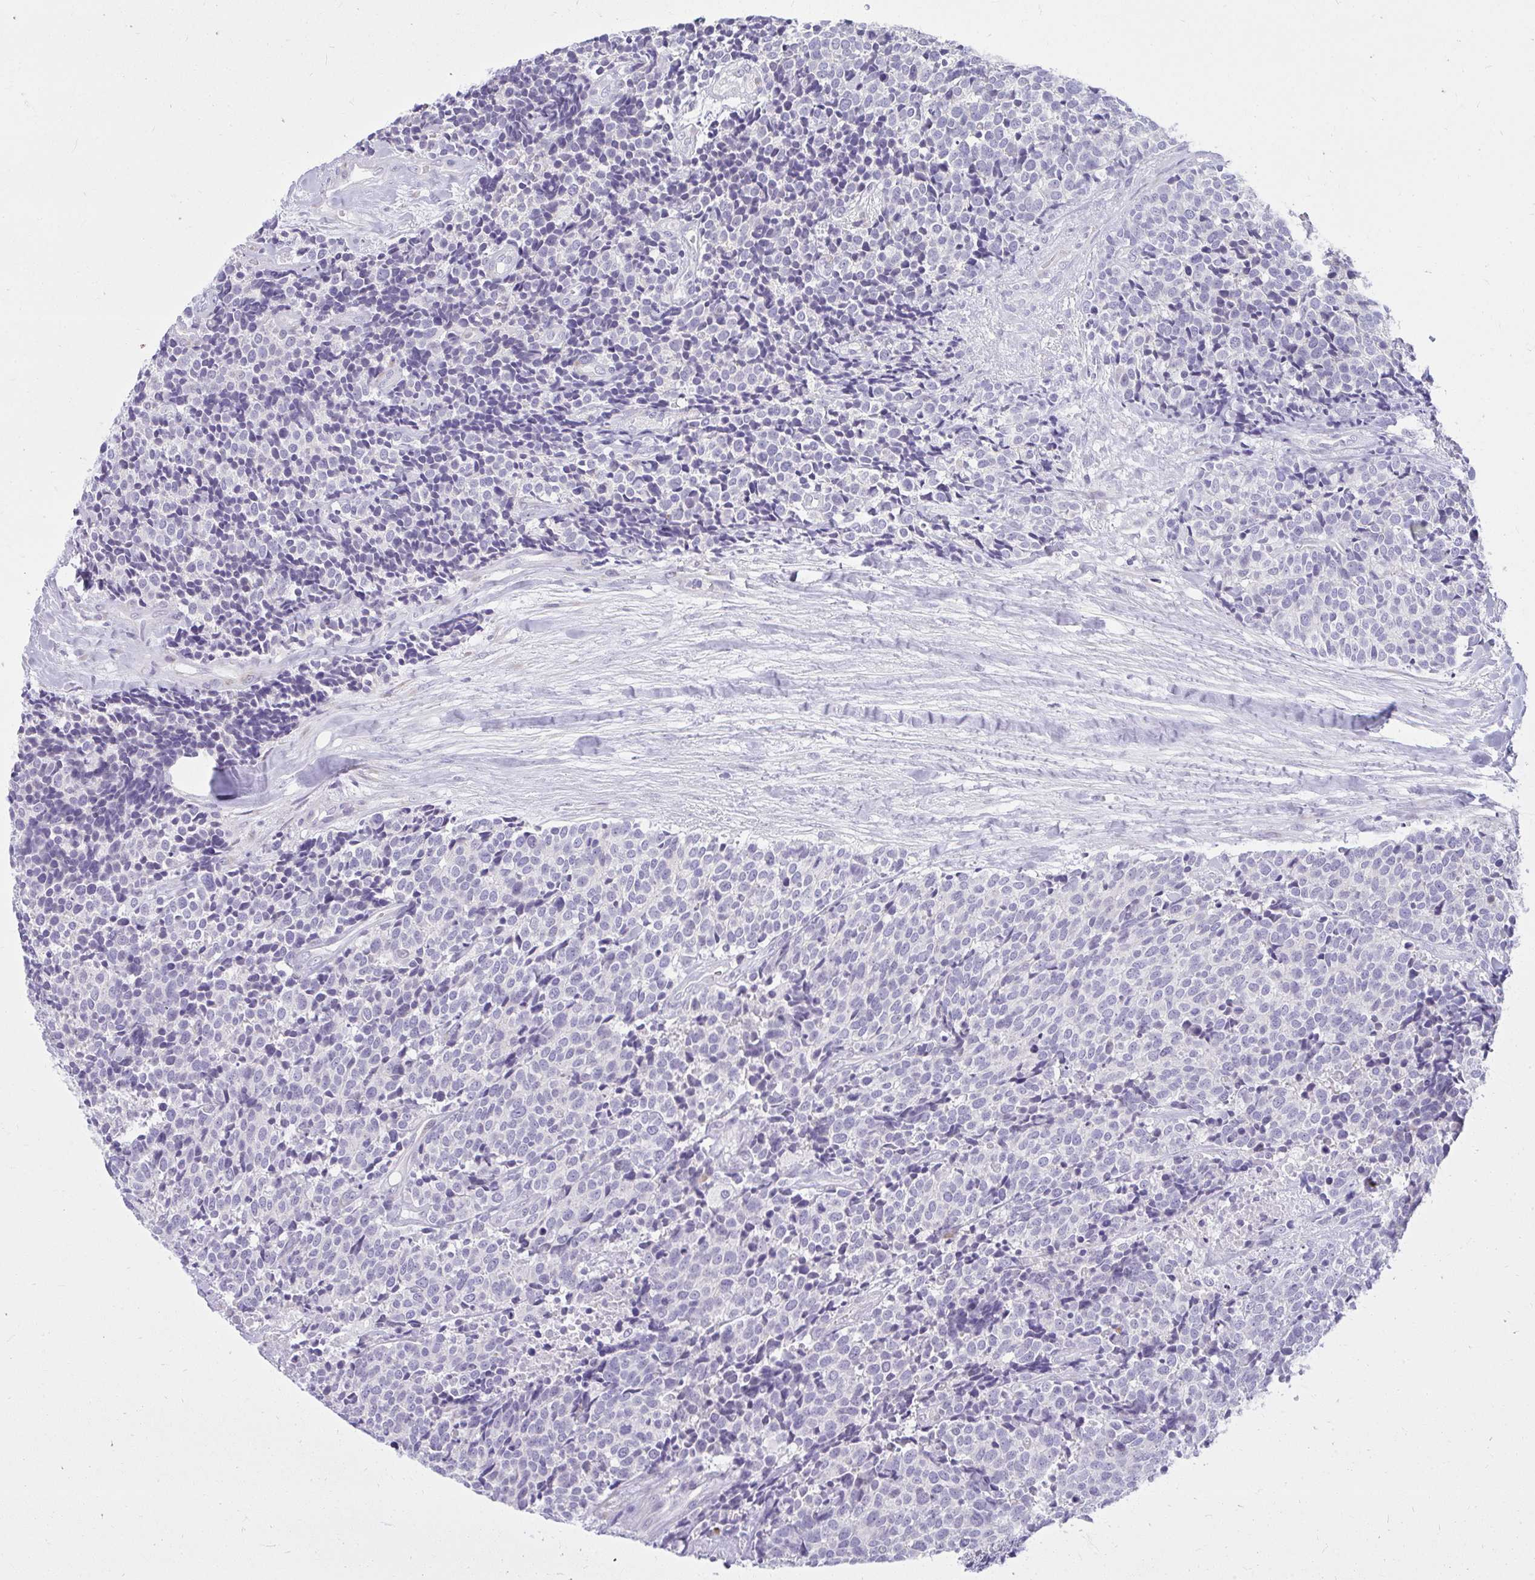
{"staining": {"intensity": "negative", "quantity": "none", "location": "none"}, "tissue": "carcinoid", "cell_type": "Tumor cells", "image_type": "cancer", "snomed": [{"axis": "morphology", "description": "Carcinoid, malignant, NOS"}, {"axis": "topography", "description": "Skin"}], "caption": "This is an IHC micrograph of human carcinoid. There is no staining in tumor cells.", "gene": "PRAP1", "patient": {"sex": "female", "age": 79}}